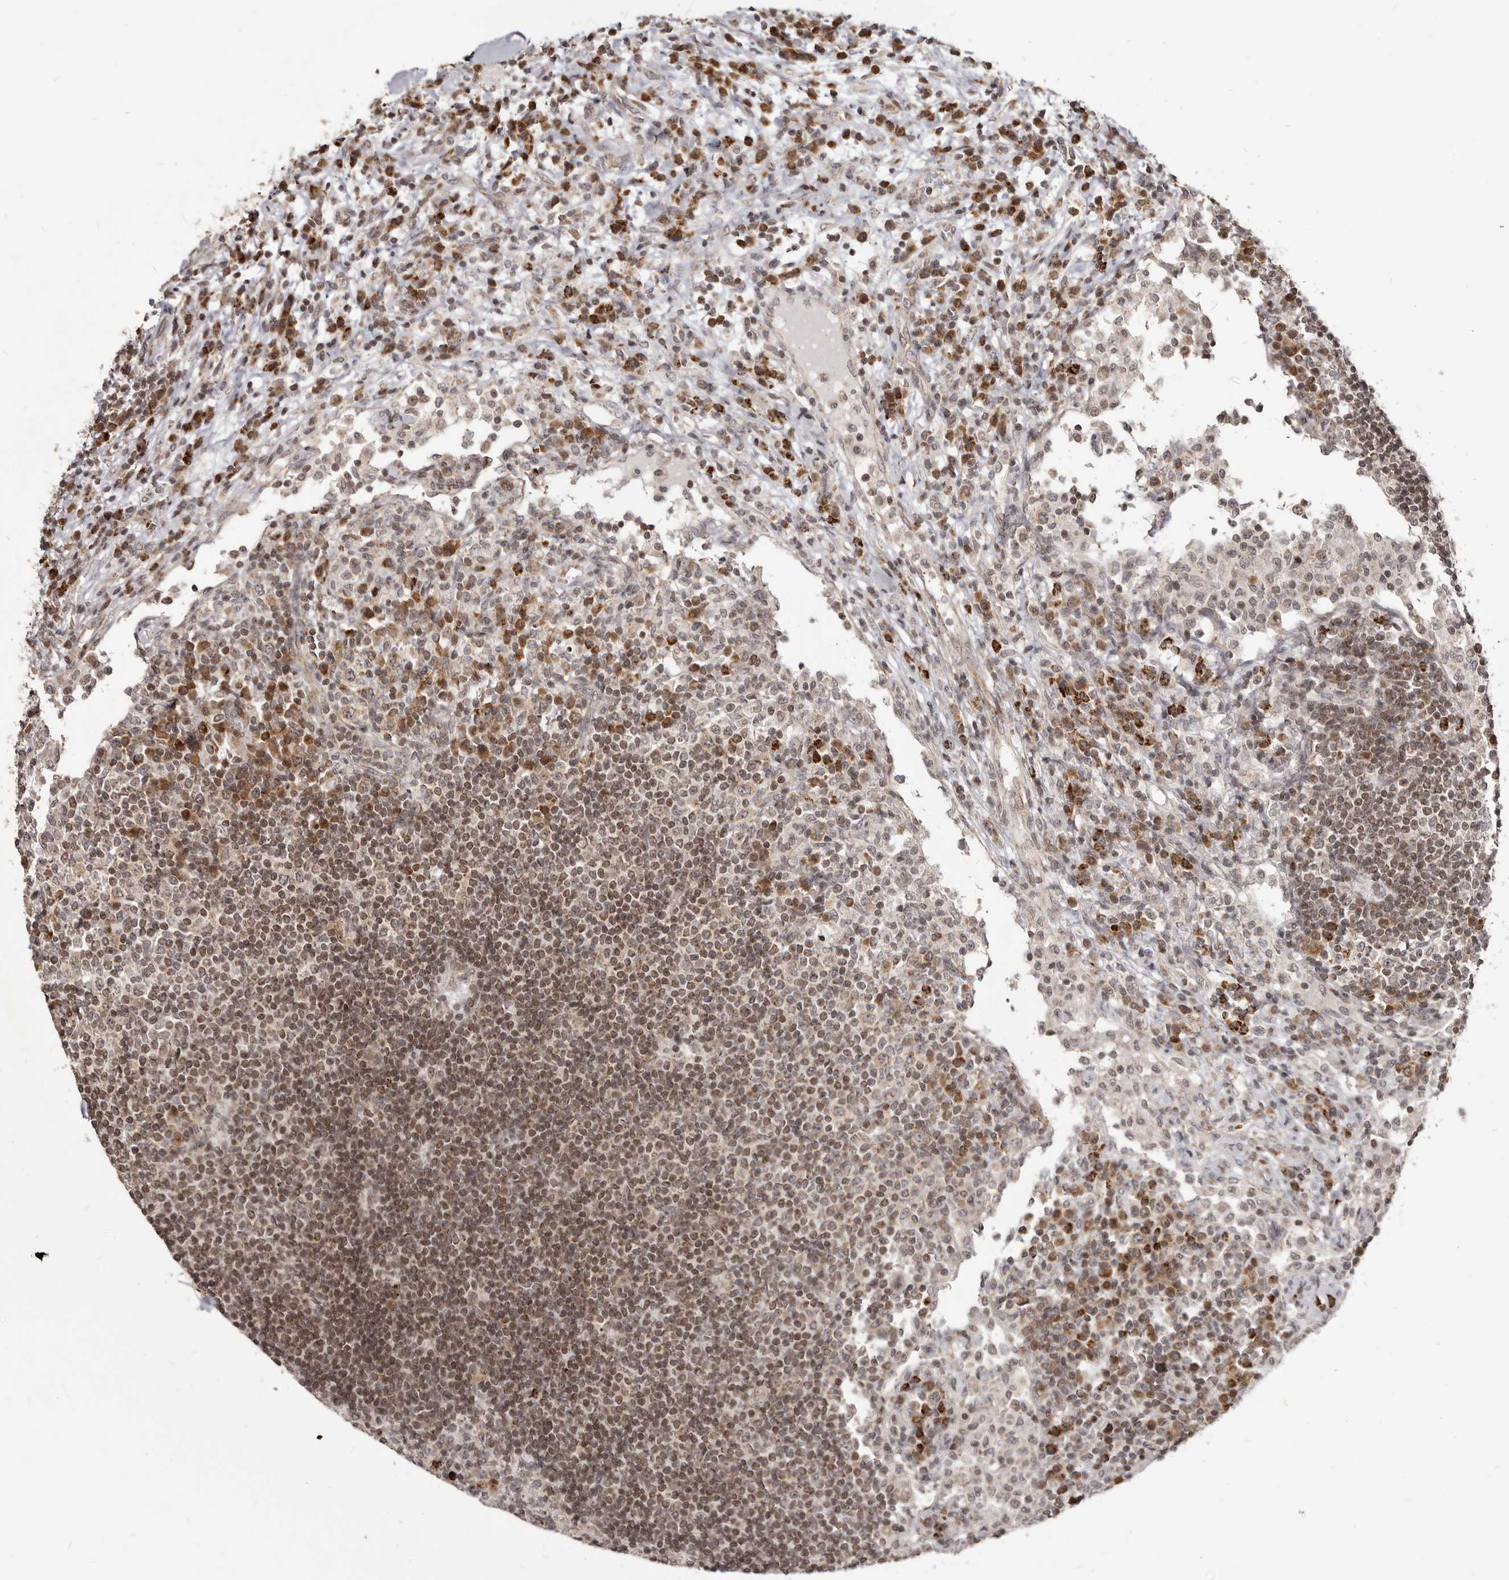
{"staining": {"intensity": "moderate", "quantity": "25%-75%", "location": "nuclear"}, "tissue": "lymph node", "cell_type": "Non-germinal center cells", "image_type": "normal", "snomed": [{"axis": "morphology", "description": "Normal tissue, NOS"}, {"axis": "topography", "description": "Lymph node"}], "caption": "IHC photomicrograph of unremarkable human lymph node stained for a protein (brown), which reveals medium levels of moderate nuclear staining in about 25%-75% of non-germinal center cells.", "gene": "THUMPD1", "patient": {"sex": "female", "age": 53}}